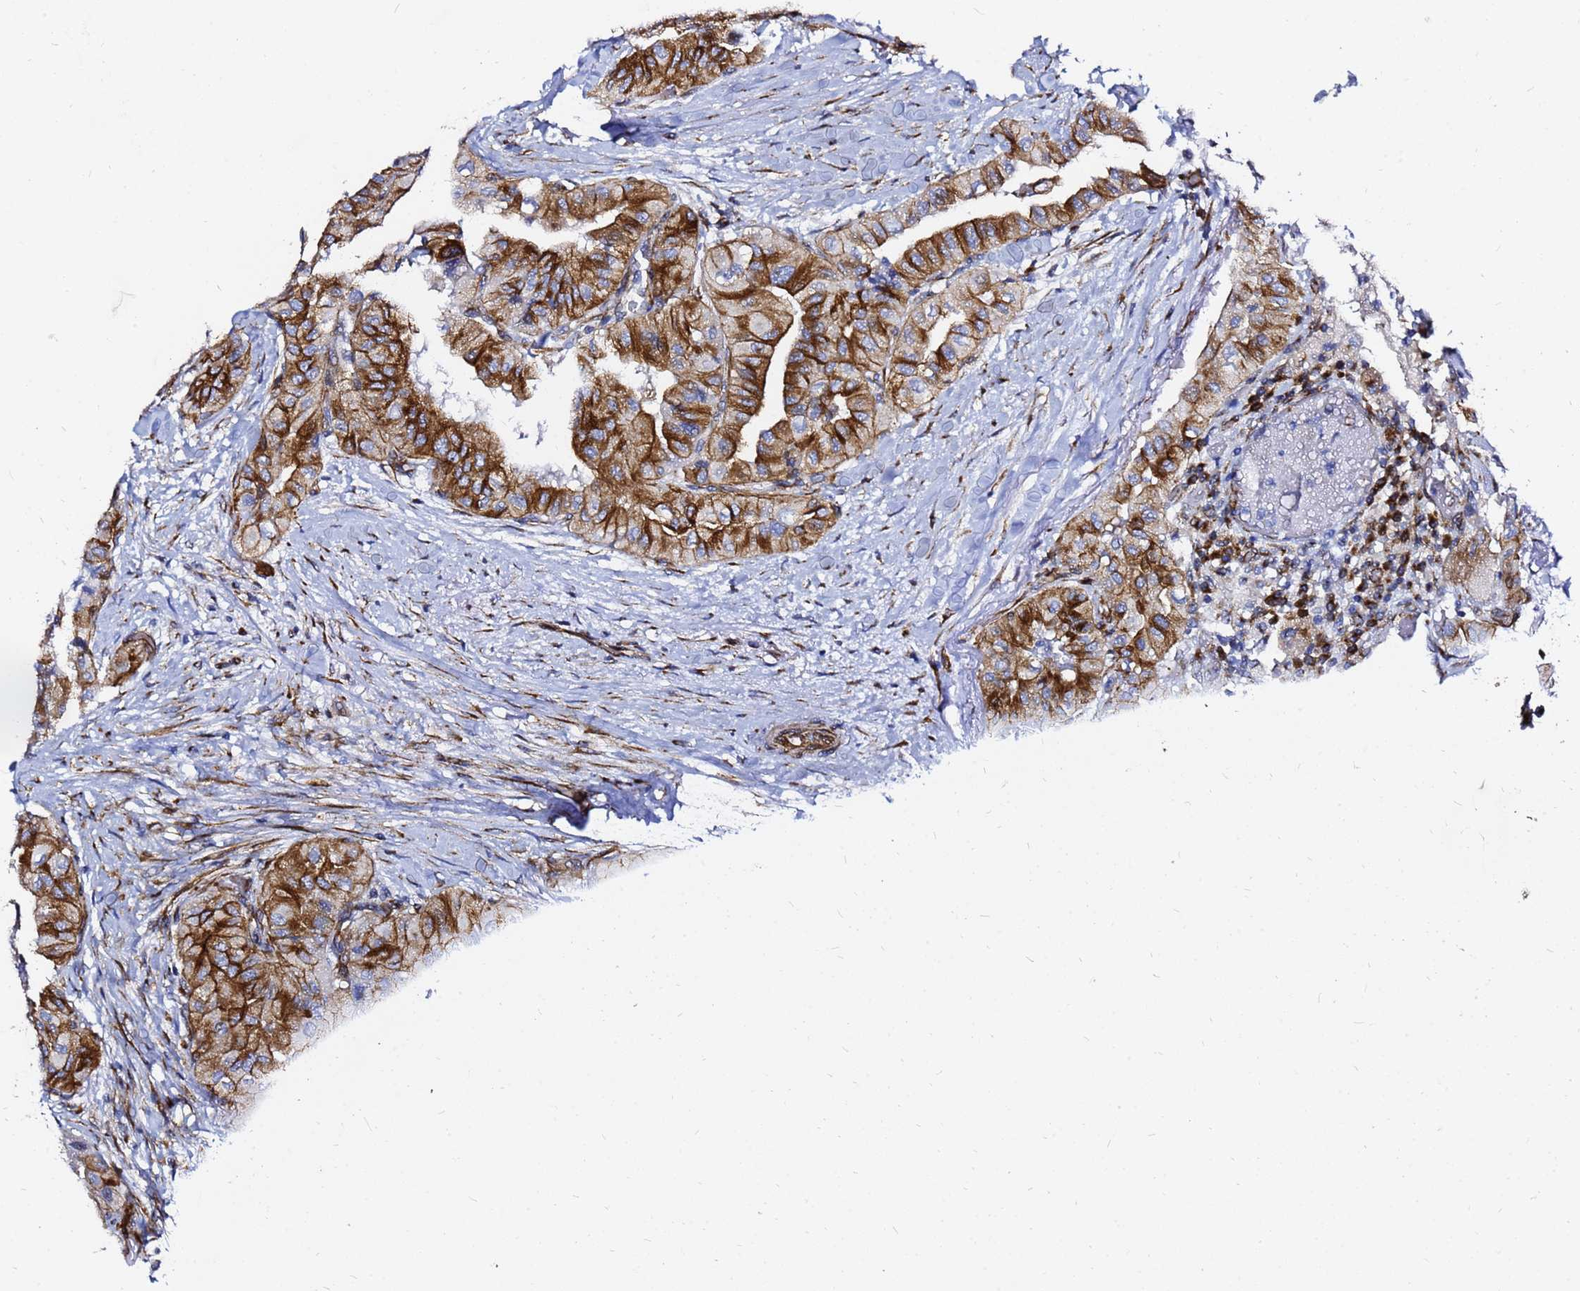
{"staining": {"intensity": "strong", "quantity": "25%-75%", "location": "cytoplasmic/membranous"}, "tissue": "head and neck cancer", "cell_type": "Tumor cells", "image_type": "cancer", "snomed": [{"axis": "morphology", "description": "Adenocarcinoma, NOS"}, {"axis": "topography", "description": "Head-Neck"}], "caption": "DAB immunohistochemical staining of human head and neck cancer reveals strong cytoplasmic/membranous protein expression in approximately 25%-75% of tumor cells.", "gene": "TUBA8", "patient": {"sex": "male", "age": 66}}